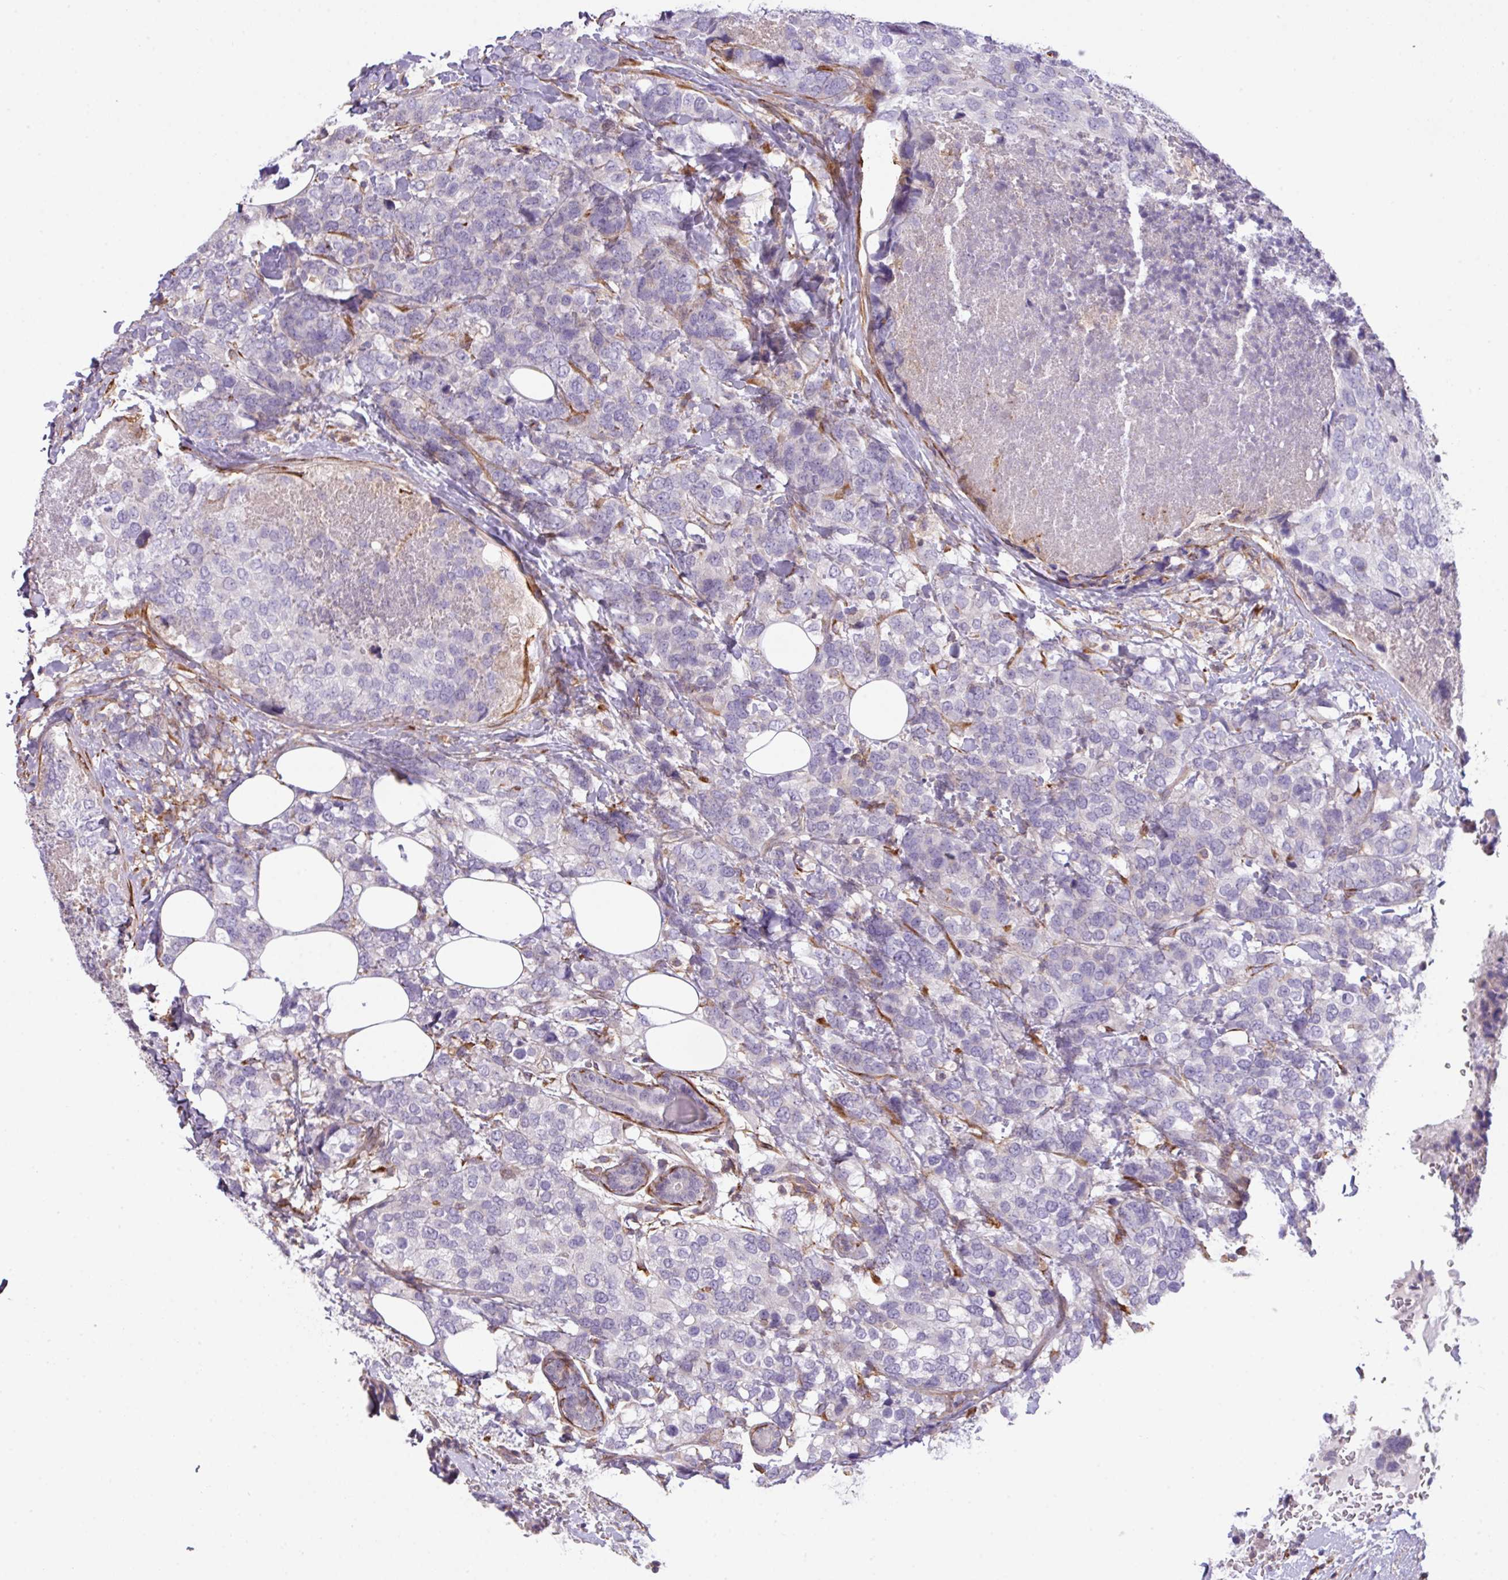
{"staining": {"intensity": "negative", "quantity": "none", "location": "none"}, "tissue": "breast cancer", "cell_type": "Tumor cells", "image_type": "cancer", "snomed": [{"axis": "morphology", "description": "Lobular carcinoma"}, {"axis": "topography", "description": "Breast"}], "caption": "An image of human breast cancer (lobular carcinoma) is negative for staining in tumor cells.", "gene": "LRRC41", "patient": {"sex": "female", "age": 59}}